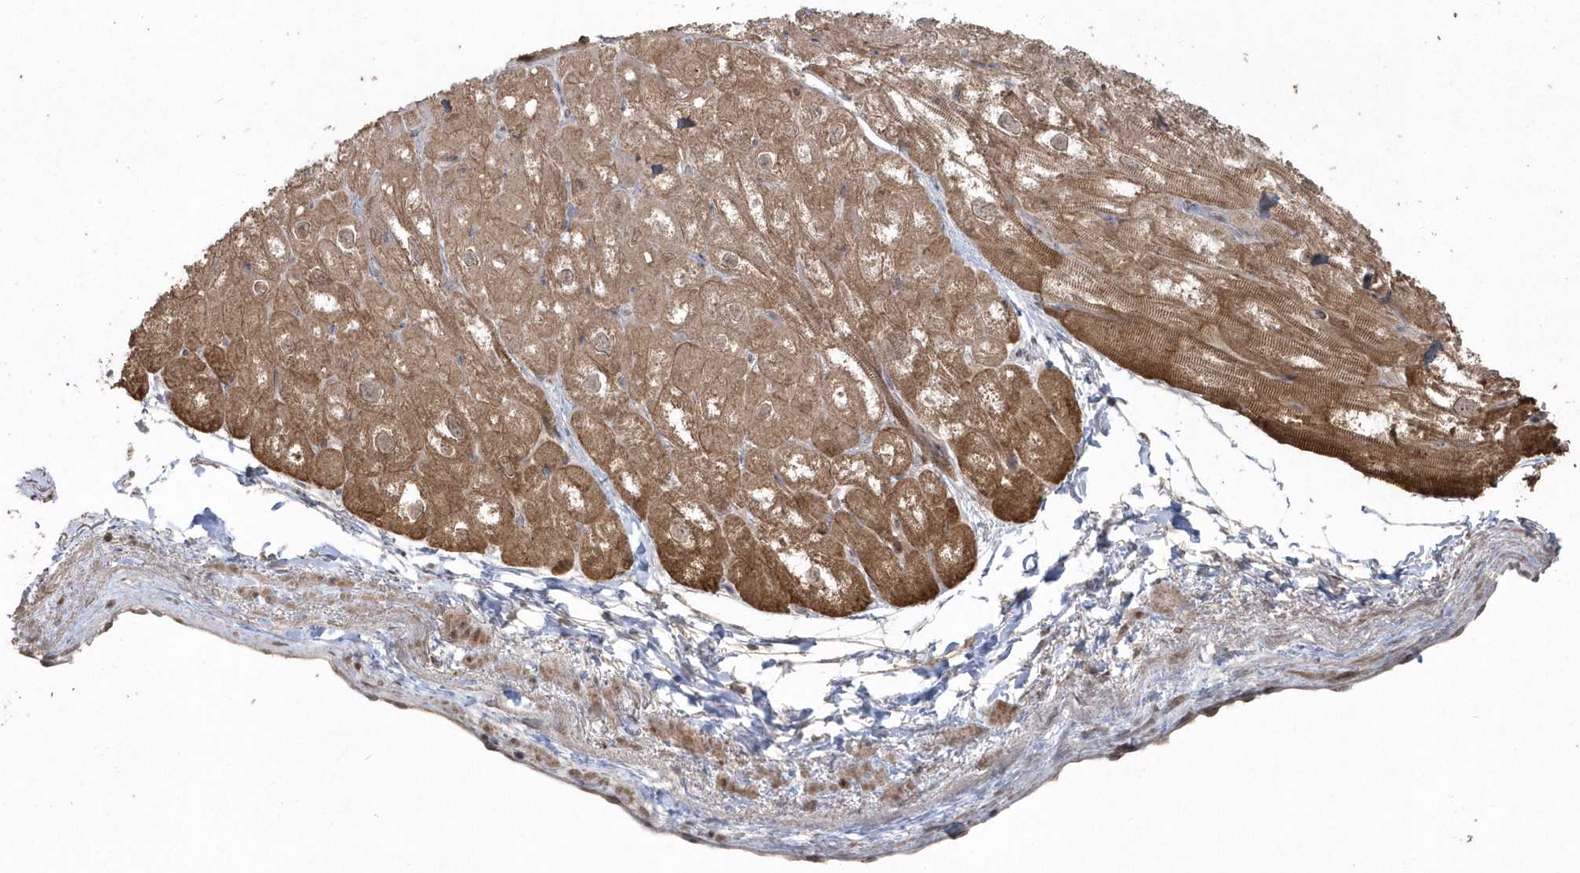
{"staining": {"intensity": "strong", "quantity": "<25%", "location": "cytoplasmic/membranous,nuclear"}, "tissue": "heart muscle", "cell_type": "Cardiomyocytes", "image_type": "normal", "snomed": [{"axis": "morphology", "description": "Normal tissue, NOS"}, {"axis": "topography", "description": "Heart"}], "caption": "Human heart muscle stained for a protein (brown) demonstrates strong cytoplasmic/membranous,nuclear positive expression in about <25% of cardiomyocytes.", "gene": "GEMIN6", "patient": {"sex": "male", "age": 50}}